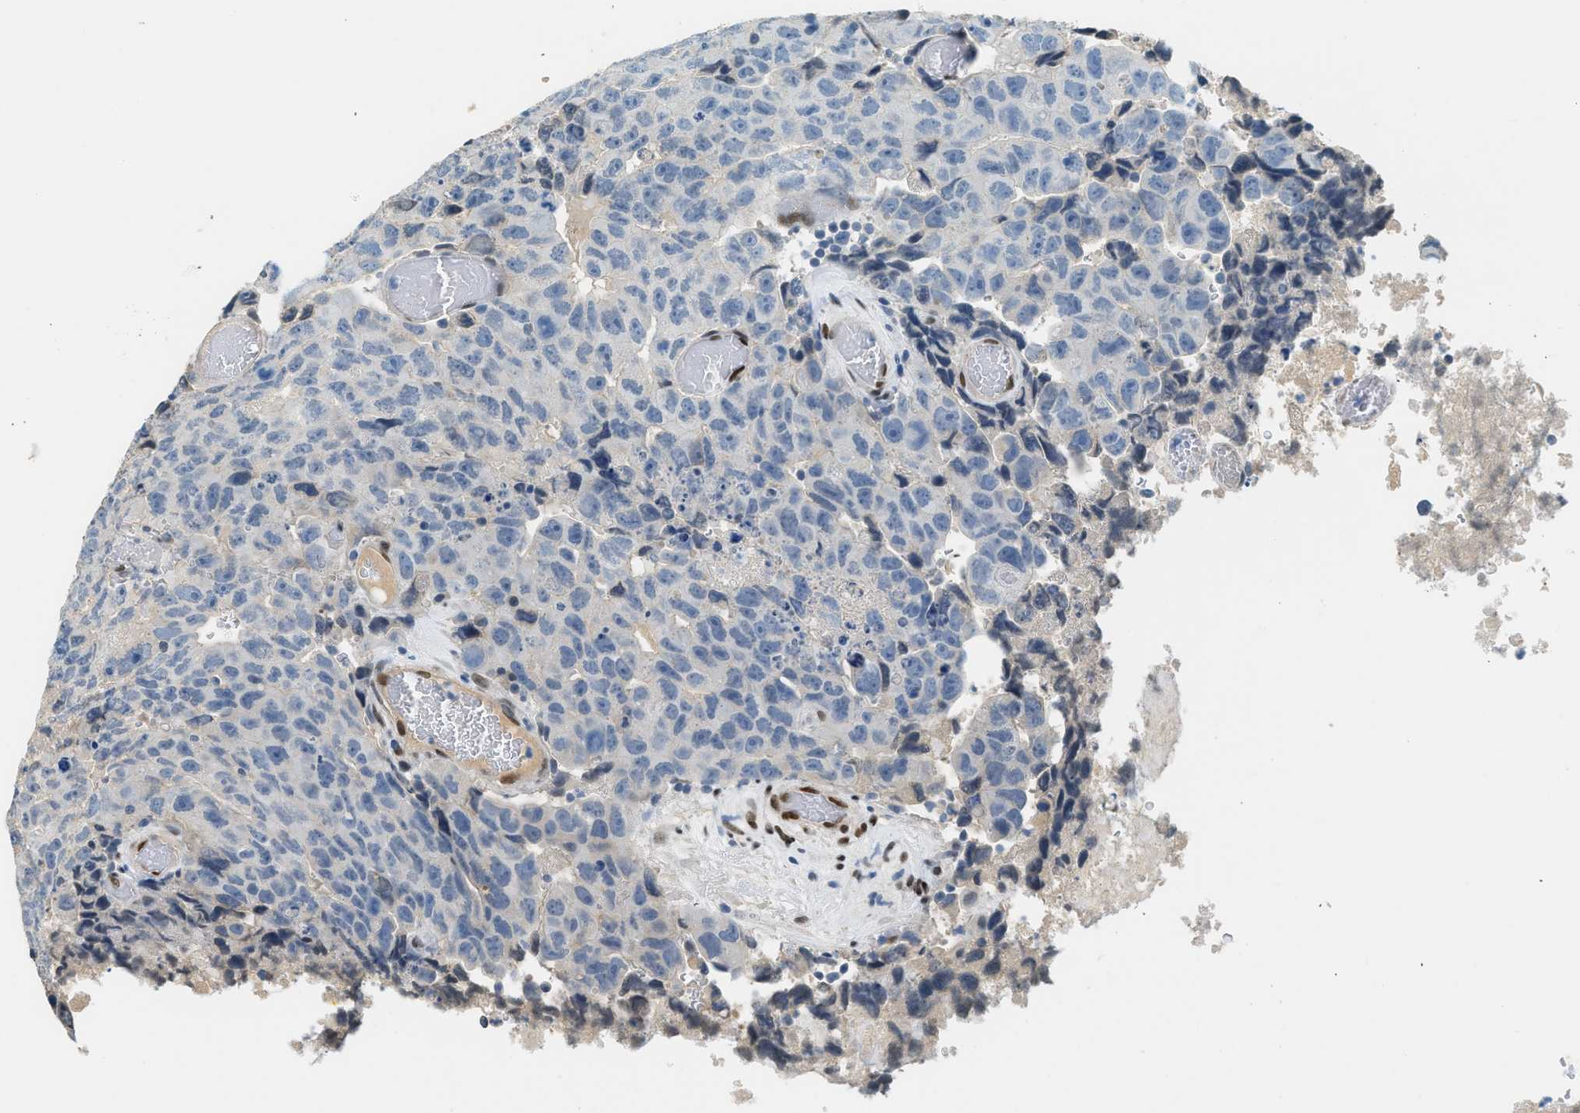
{"staining": {"intensity": "negative", "quantity": "none", "location": "none"}, "tissue": "testis cancer", "cell_type": "Tumor cells", "image_type": "cancer", "snomed": [{"axis": "morphology", "description": "Necrosis, NOS"}, {"axis": "morphology", "description": "Carcinoma, Embryonal, NOS"}, {"axis": "topography", "description": "Testis"}], "caption": "Tumor cells are negative for brown protein staining in testis cancer. The staining was performed using DAB to visualize the protein expression in brown, while the nuclei were stained in blue with hematoxylin (Magnification: 20x).", "gene": "ZBTB20", "patient": {"sex": "male", "age": 19}}